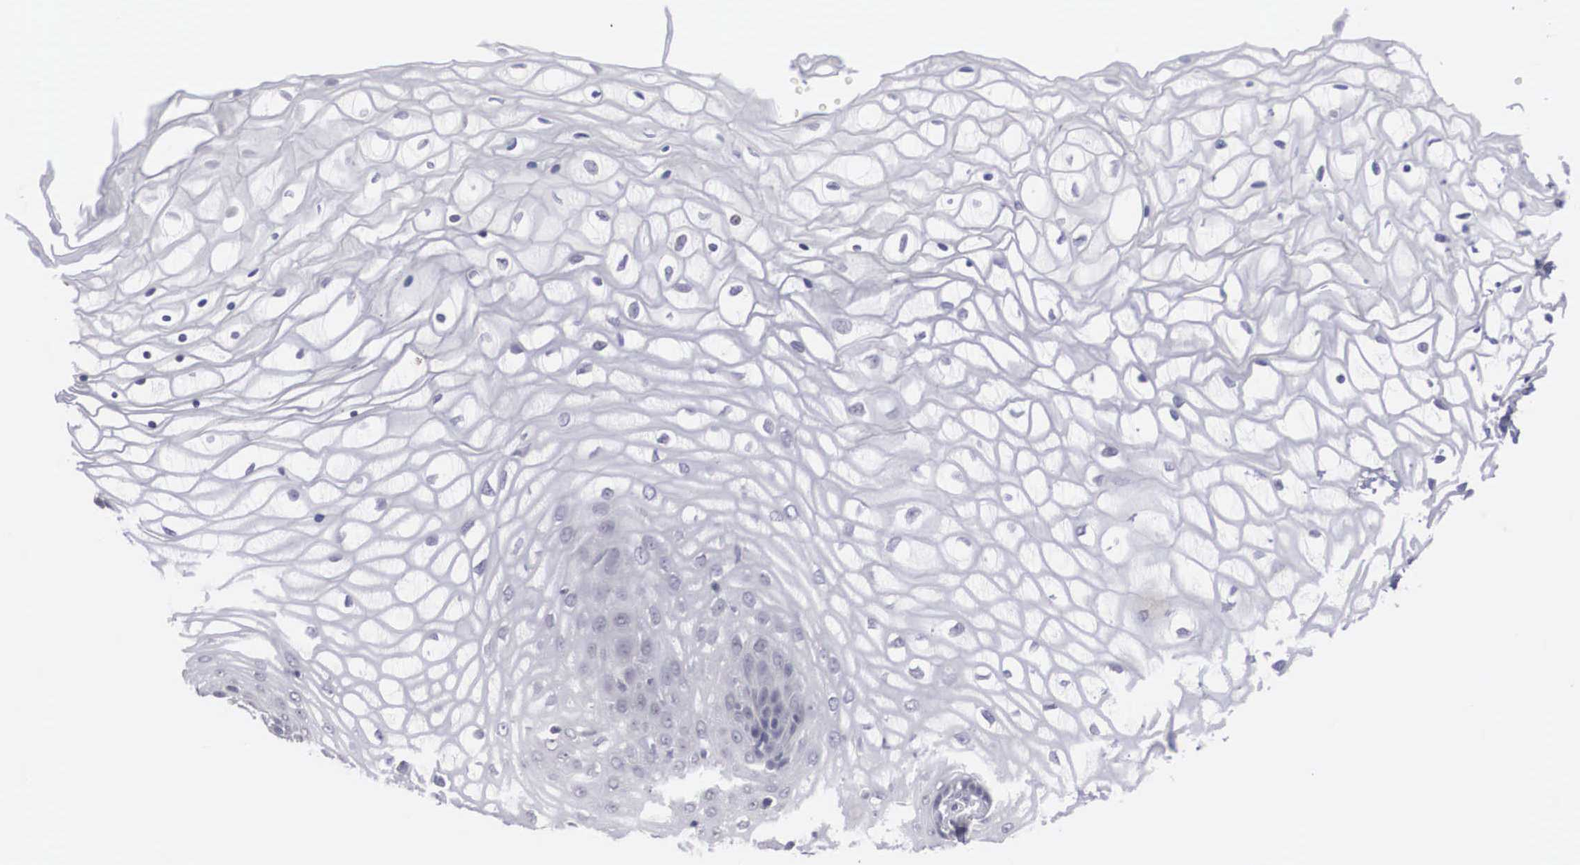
{"staining": {"intensity": "negative", "quantity": "none", "location": "none"}, "tissue": "vagina", "cell_type": "Squamous epithelial cells", "image_type": "normal", "snomed": [{"axis": "morphology", "description": "Normal tissue, NOS"}, {"axis": "topography", "description": "Vagina"}], "caption": "The micrograph reveals no significant staining in squamous epithelial cells of vagina. Brightfield microscopy of immunohistochemistry (IHC) stained with DAB (3,3'-diaminobenzidine) (brown) and hematoxylin (blue), captured at high magnification.", "gene": "WDR89", "patient": {"sex": "female", "age": 34}}